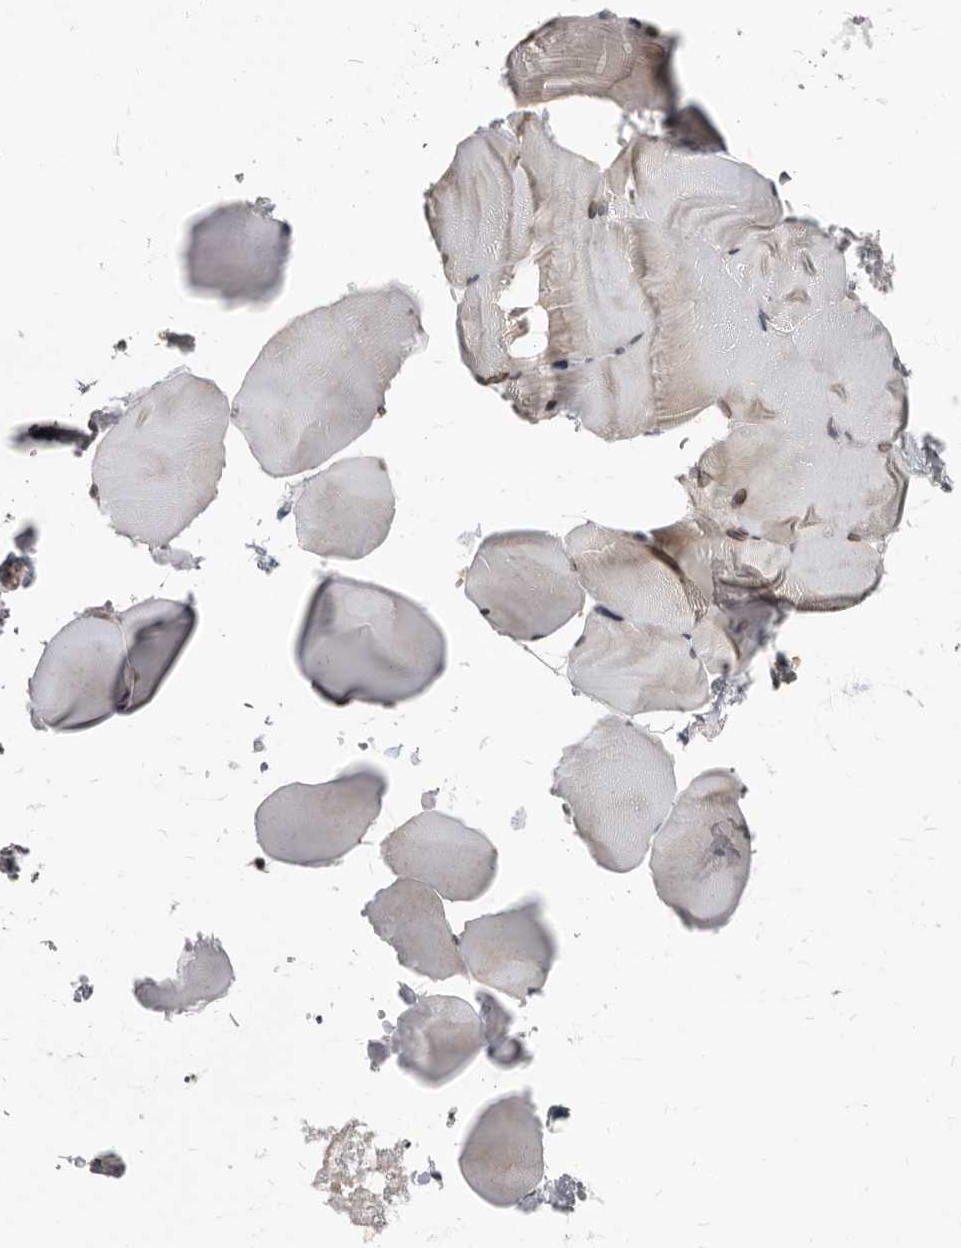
{"staining": {"intensity": "weak", "quantity": "25%-75%", "location": "cytoplasmic/membranous,nuclear"}, "tissue": "skeletal muscle", "cell_type": "Myocytes", "image_type": "normal", "snomed": [{"axis": "morphology", "description": "Normal tissue, NOS"}, {"axis": "topography", "description": "Skeletal muscle"}, {"axis": "topography", "description": "Parathyroid gland"}], "caption": "Weak cytoplasmic/membranous,nuclear protein staining is seen in about 25%-75% of myocytes in skeletal muscle.", "gene": "MRGPRF", "patient": {"sex": "female", "age": 37}}